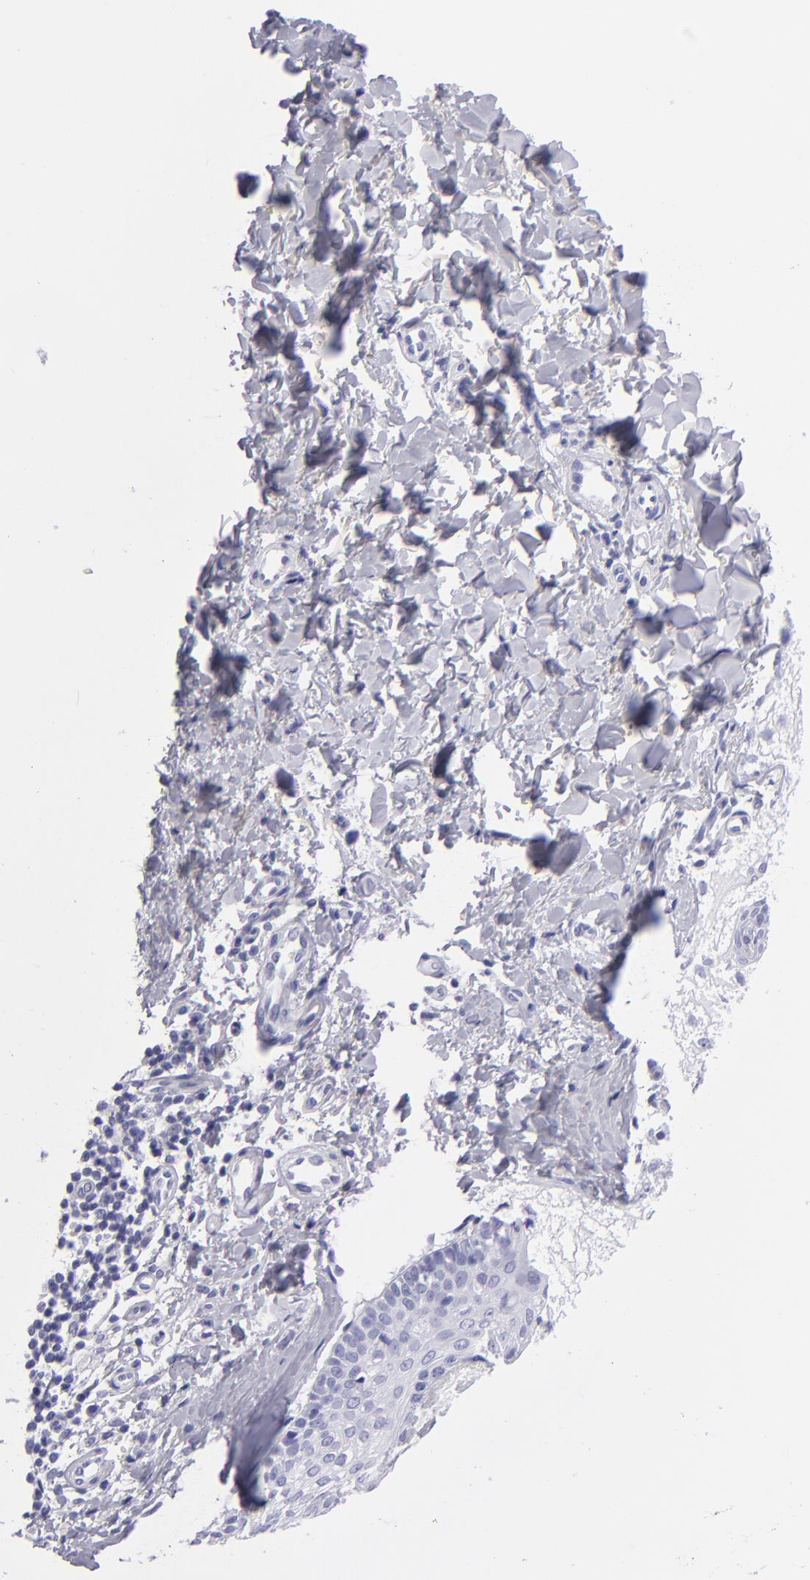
{"staining": {"intensity": "negative", "quantity": "none", "location": "none"}, "tissue": "melanoma", "cell_type": "Tumor cells", "image_type": "cancer", "snomed": [{"axis": "morphology", "description": "Malignant melanoma, NOS"}, {"axis": "topography", "description": "Skin"}], "caption": "IHC micrograph of neoplastic tissue: human malignant melanoma stained with DAB (3,3'-diaminobenzidine) exhibits no significant protein positivity in tumor cells.", "gene": "PVALB", "patient": {"sex": "male", "age": 23}}